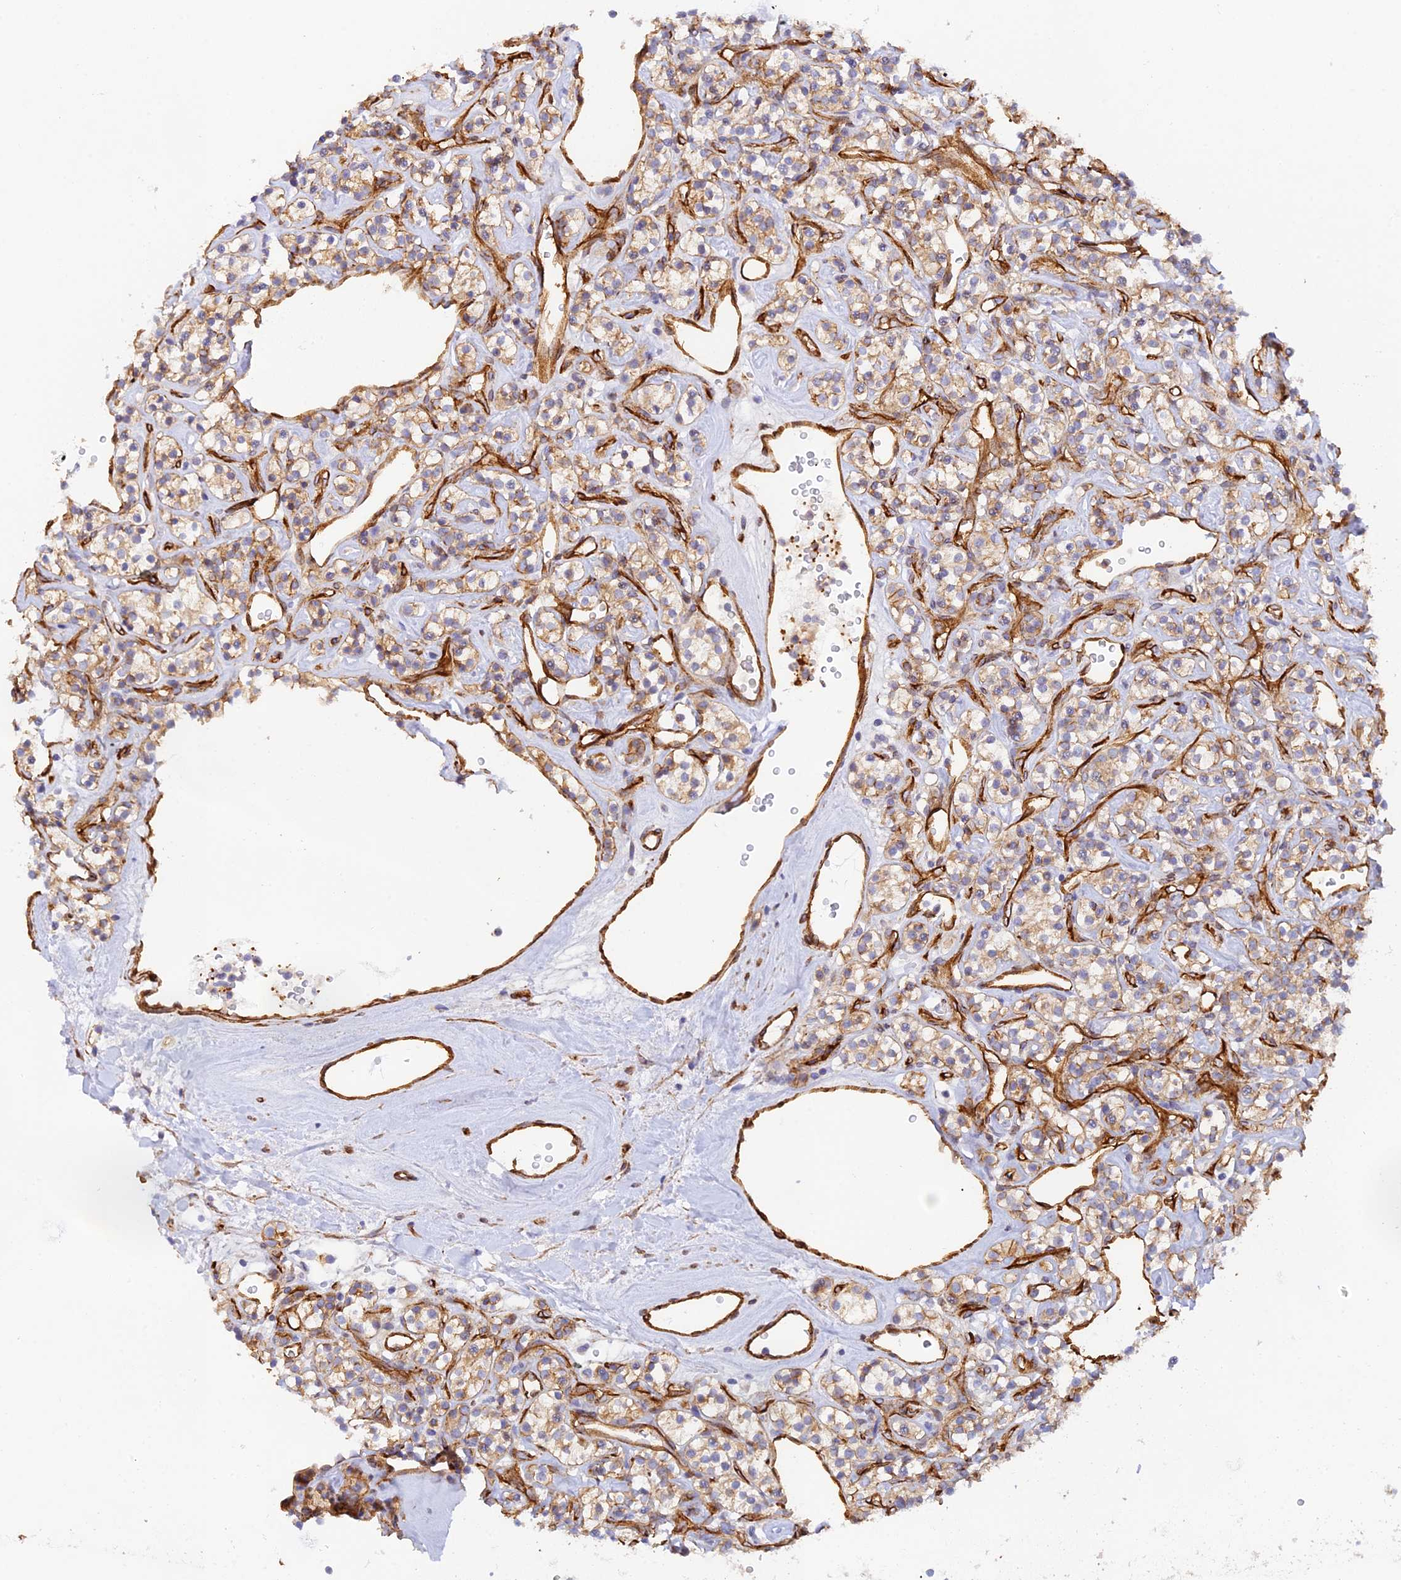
{"staining": {"intensity": "moderate", "quantity": ">75%", "location": "cytoplasmic/membranous"}, "tissue": "renal cancer", "cell_type": "Tumor cells", "image_type": "cancer", "snomed": [{"axis": "morphology", "description": "Adenocarcinoma, NOS"}, {"axis": "topography", "description": "Kidney"}], "caption": "High-power microscopy captured an IHC micrograph of renal cancer, revealing moderate cytoplasmic/membranous staining in approximately >75% of tumor cells.", "gene": "MYO9A", "patient": {"sex": "male", "age": 77}}